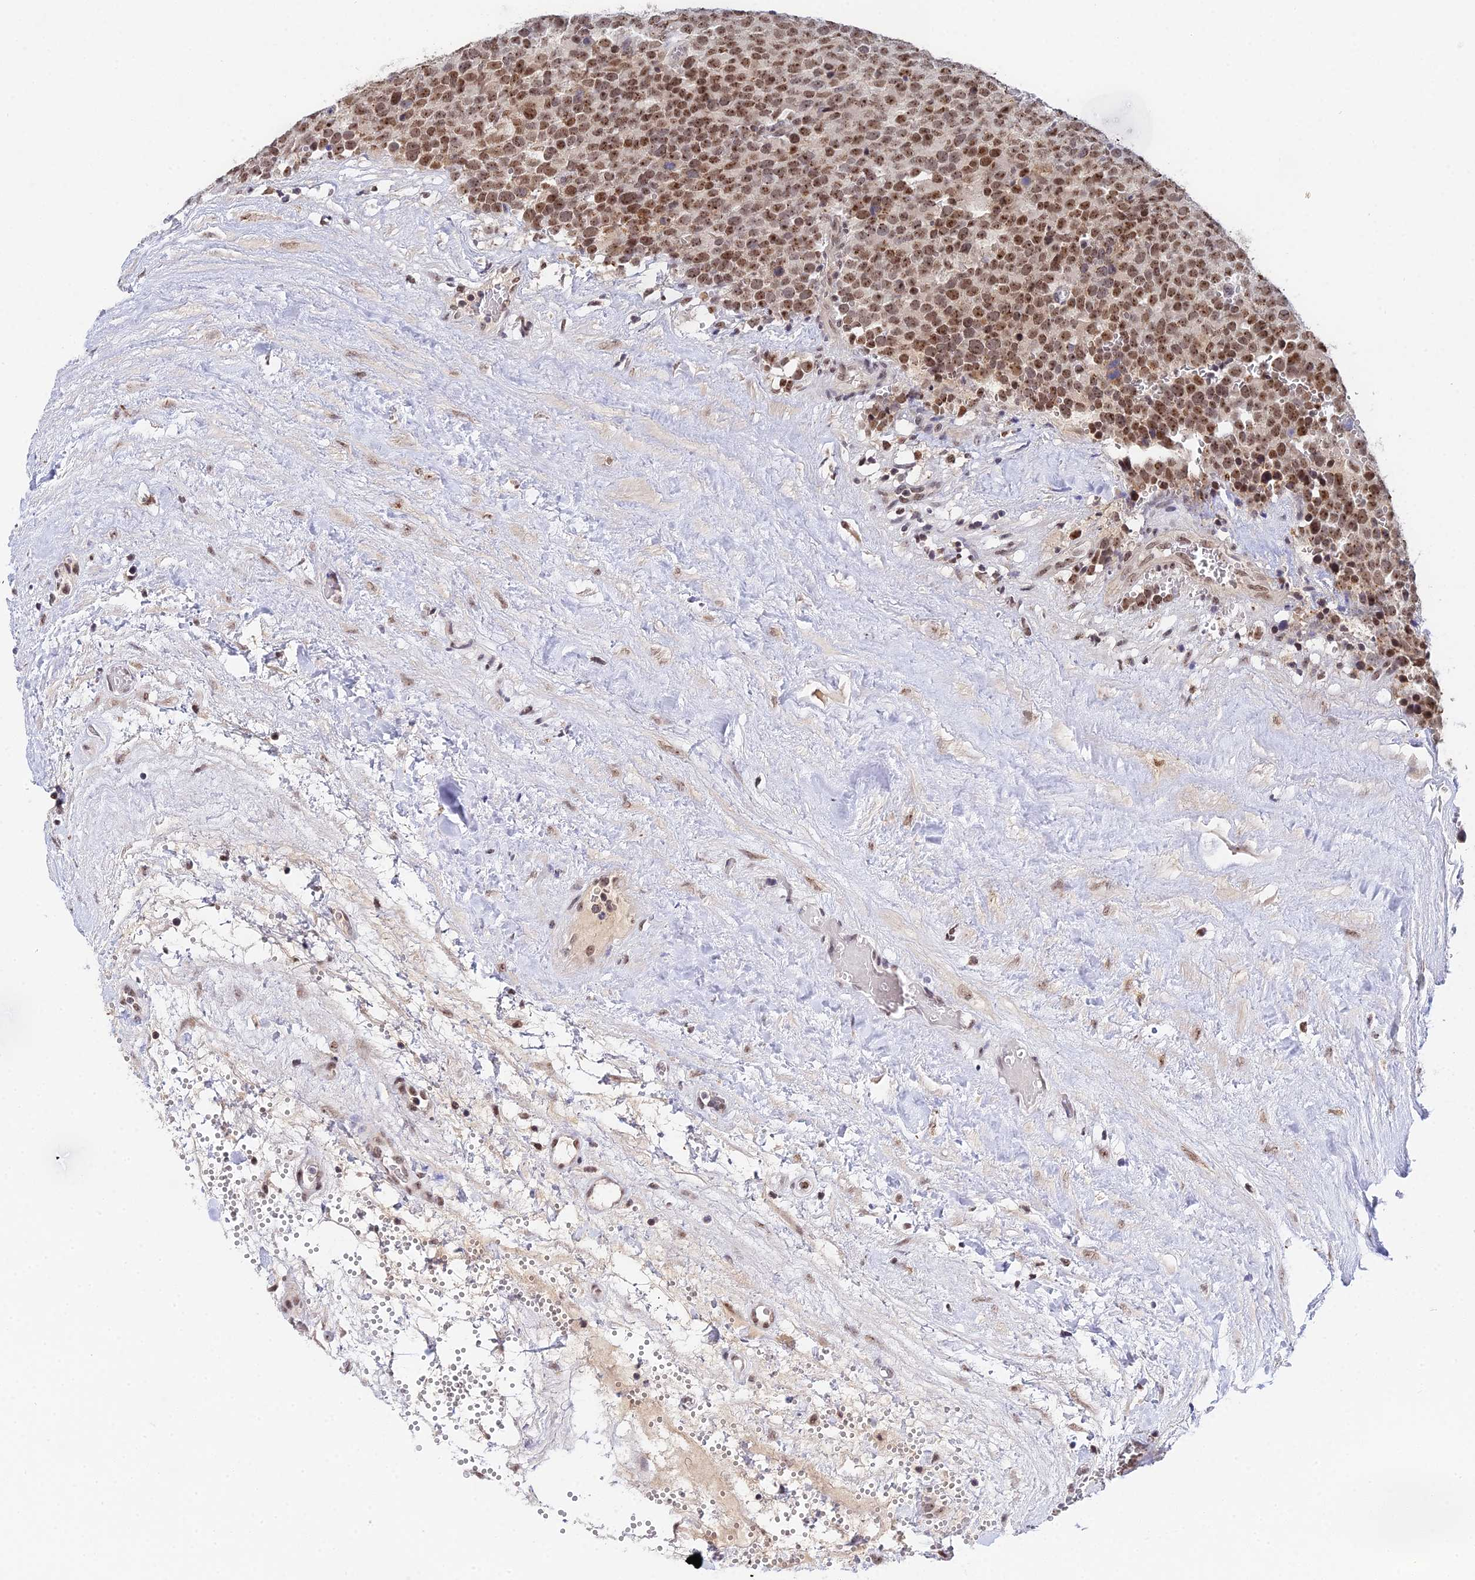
{"staining": {"intensity": "moderate", "quantity": ">75%", "location": "nuclear"}, "tissue": "testis cancer", "cell_type": "Tumor cells", "image_type": "cancer", "snomed": [{"axis": "morphology", "description": "Seminoma, NOS"}, {"axis": "topography", "description": "Testis"}], "caption": "An image of human testis cancer (seminoma) stained for a protein displays moderate nuclear brown staining in tumor cells. The staining was performed using DAB (3,3'-diaminobenzidine), with brown indicating positive protein expression. Nuclei are stained blue with hematoxylin.", "gene": "EXOSC3", "patient": {"sex": "male", "age": 71}}